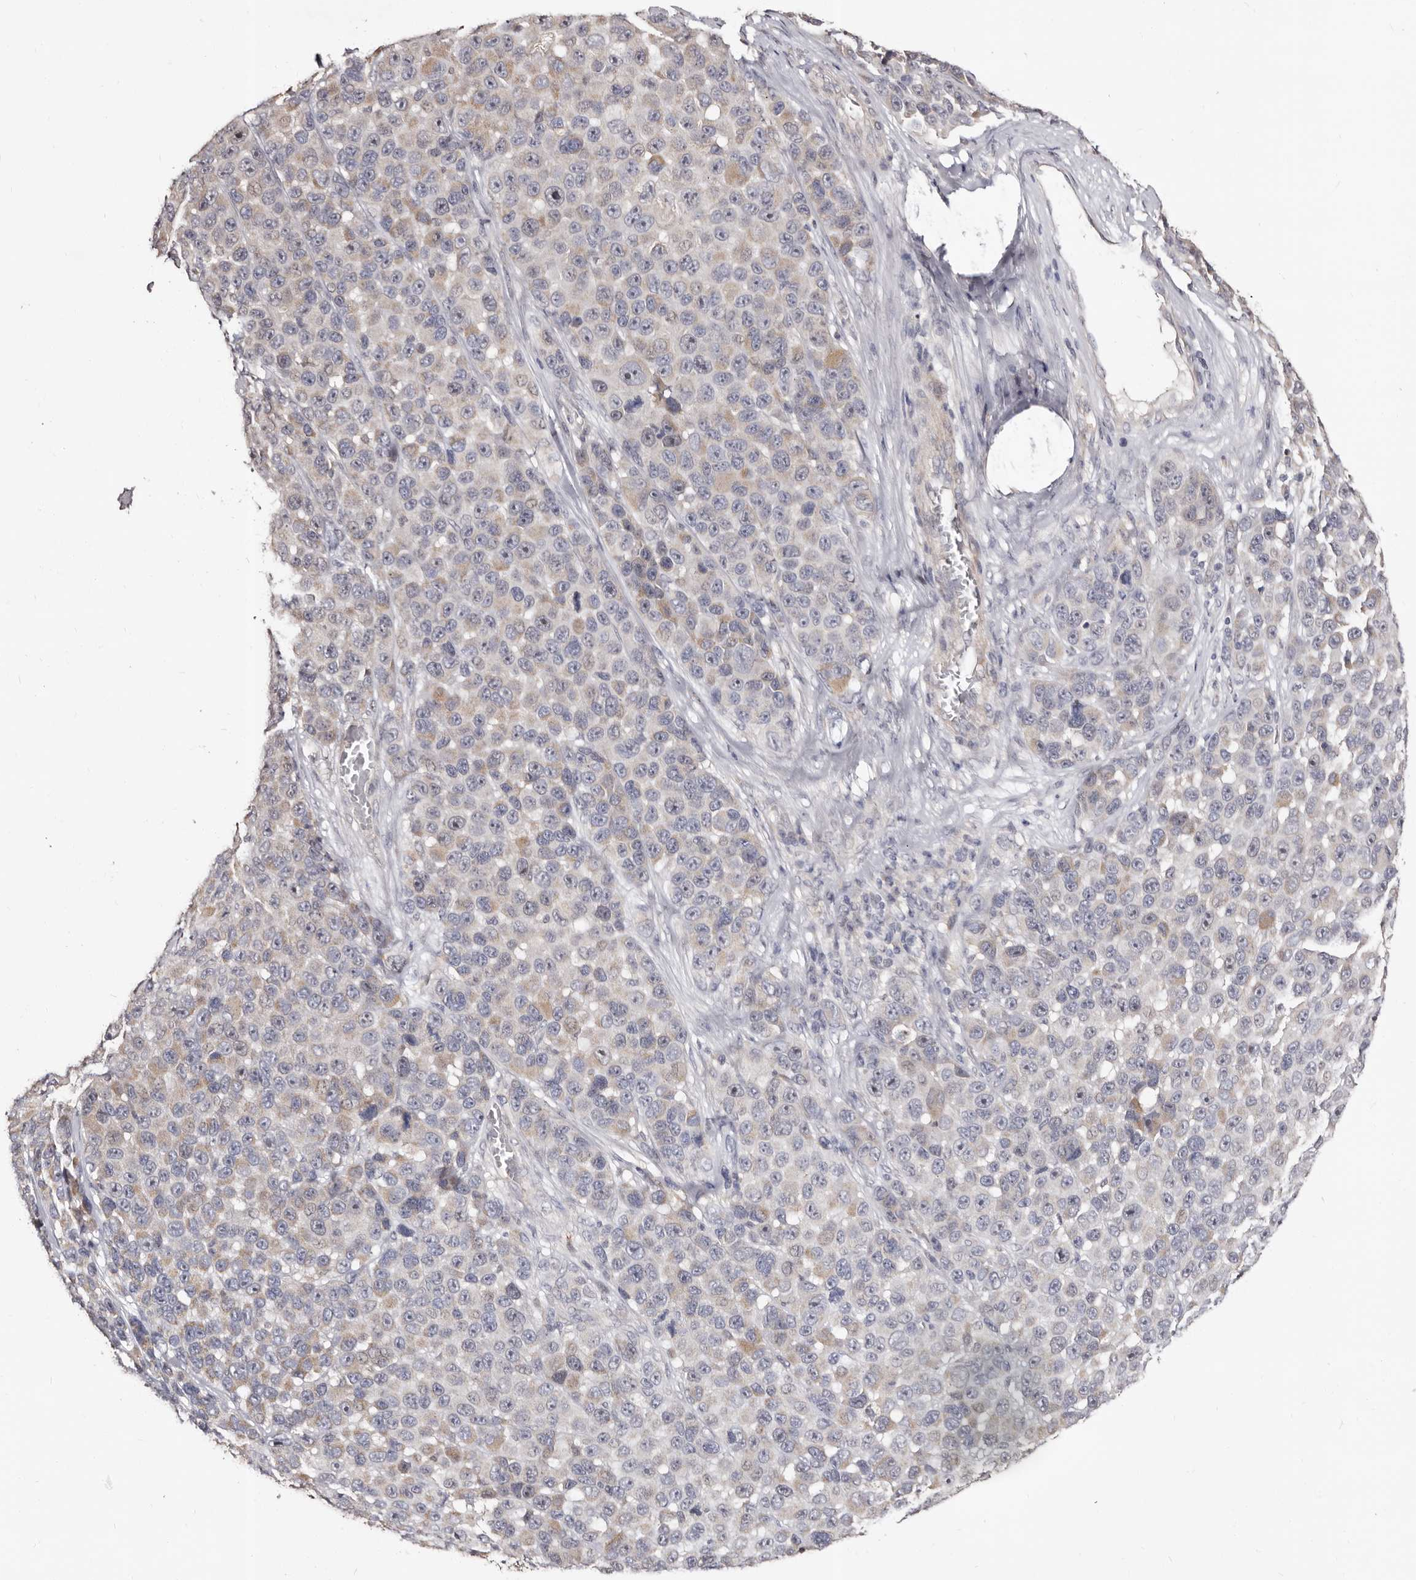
{"staining": {"intensity": "negative", "quantity": "none", "location": "none"}, "tissue": "melanoma", "cell_type": "Tumor cells", "image_type": "cancer", "snomed": [{"axis": "morphology", "description": "Malignant melanoma, NOS"}, {"axis": "topography", "description": "Skin"}], "caption": "Immunohistochemistry photomicrograph of melanoma stained for a protein (brown), which reveals no expression in tumor cells.", "gene": "PTAFR", "patient": {"sex": "male", "age": 53}}